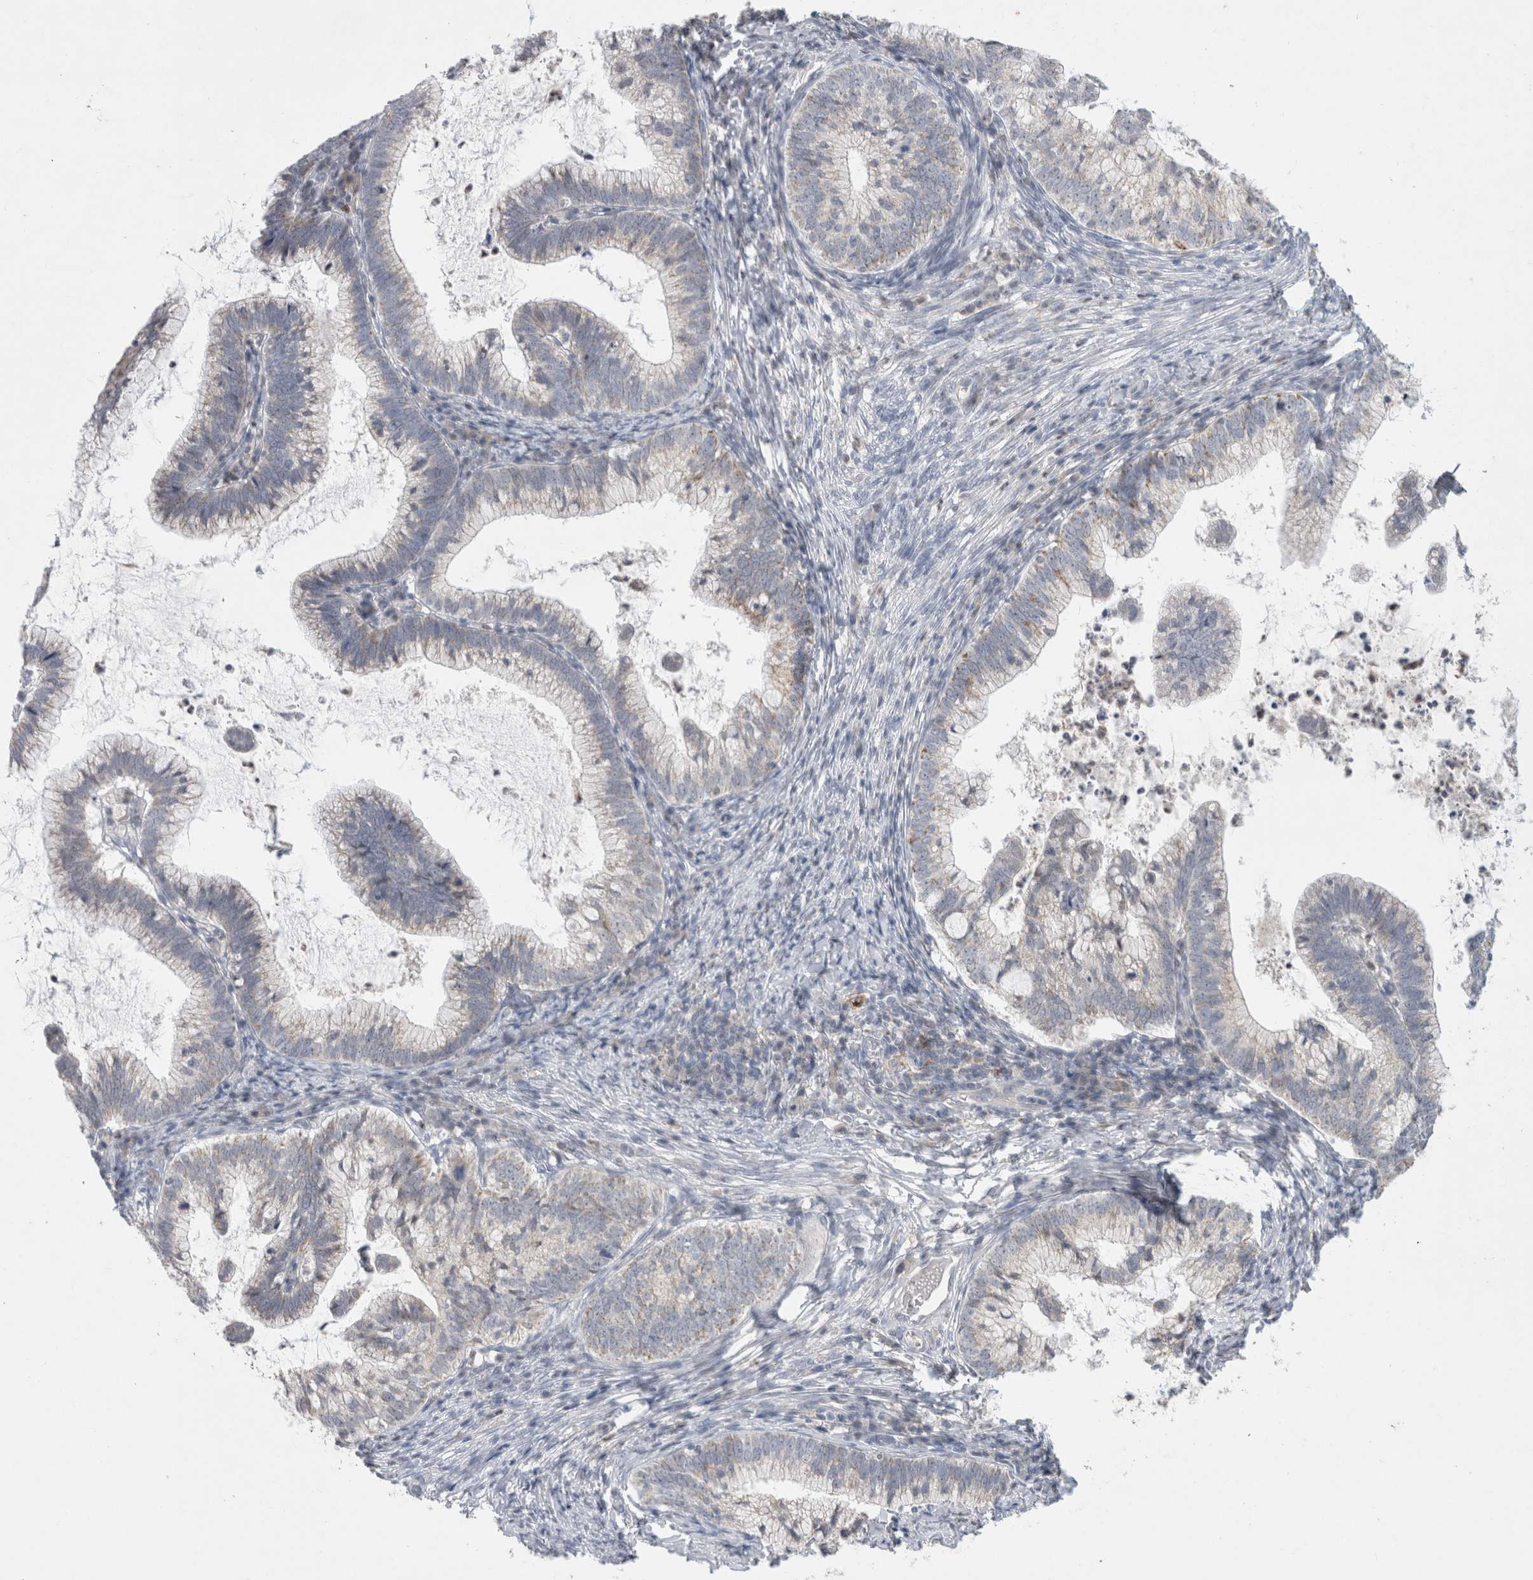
{"staining": {"intensity": "moderate", "quantity": "<25%", "location": "cytoplasmic/membranous"}, "tissue": "cervical cancer", "cell_type": "Tumor cells", "image_type": "cancer", "snomed": [{"axis": "morphology", "description": "Adenocarcinoma, NOS"}, {"axis": "topography", "description": "Cervix"}], "caption": "This micrograph exhibits cervical cancer (adenocarcinoma) stained with immunohistochemistry to label a protein in brown. The cytoplasmic/membranous of tumor cells show moderate positivity for the protein. Nuclei are counter-stained blue.", "gene": "AGMAT", "patient": {"sex": "female", "age": 36}}